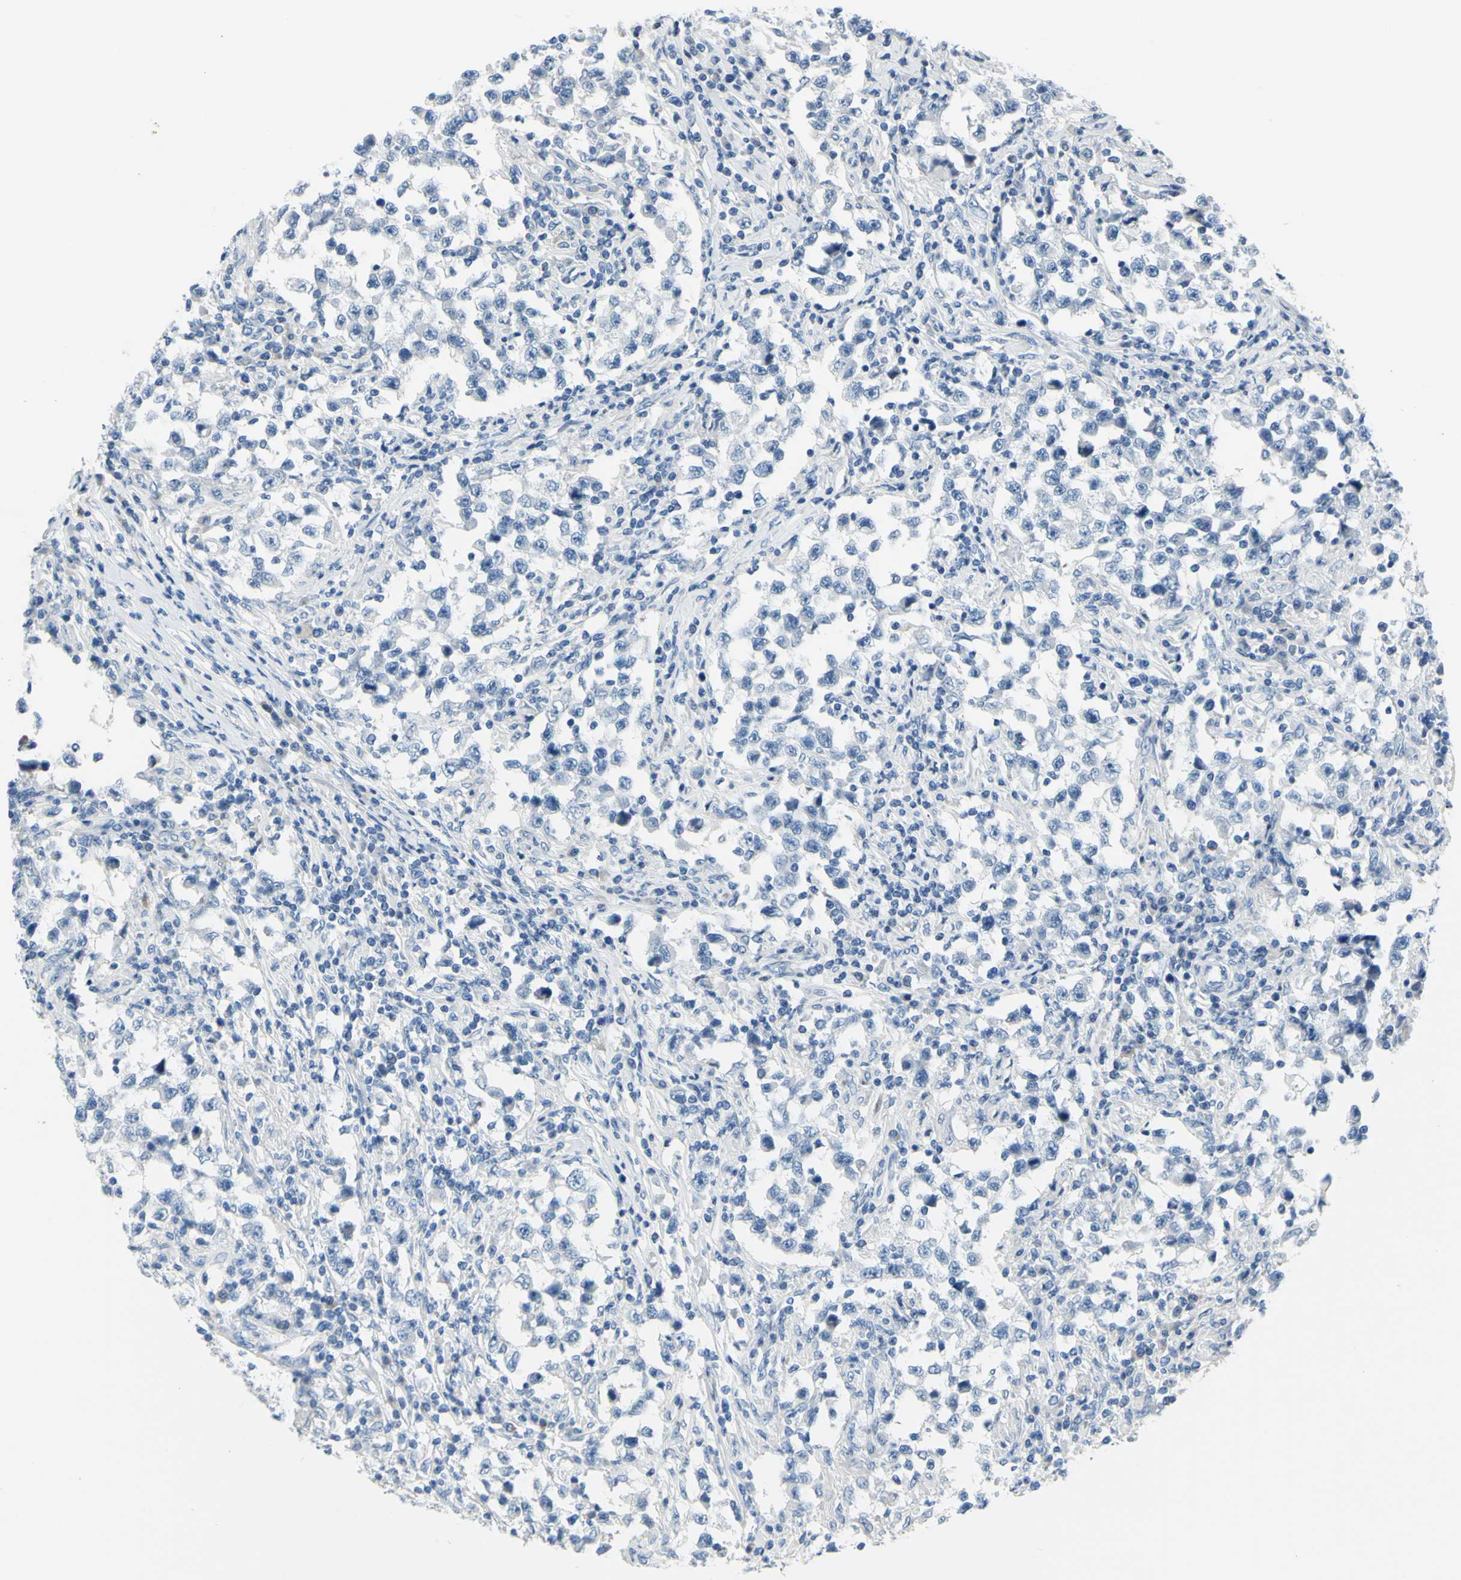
{"staining": {"intensity": "negative", "quantity": "none", "location": "none"}, "tissue": "testis cancer", "cell_type": "Tumor cells", "image_type": "cancer", "snomed": [{"axis": "morphology", "description": "Carcinoma, Embryonal, NOS"}, {"axis": "topography", "description": "Testis"}], "caption": "A photomicrograph of testis cancer (embryonal carcinoma) stained for a protein exhibits no brown staining in tumor cells. (DAB immunohistochemistry (IHC), high magnification).", "gene": "DCT", "patient": {"sex": "male", "age": 21}}